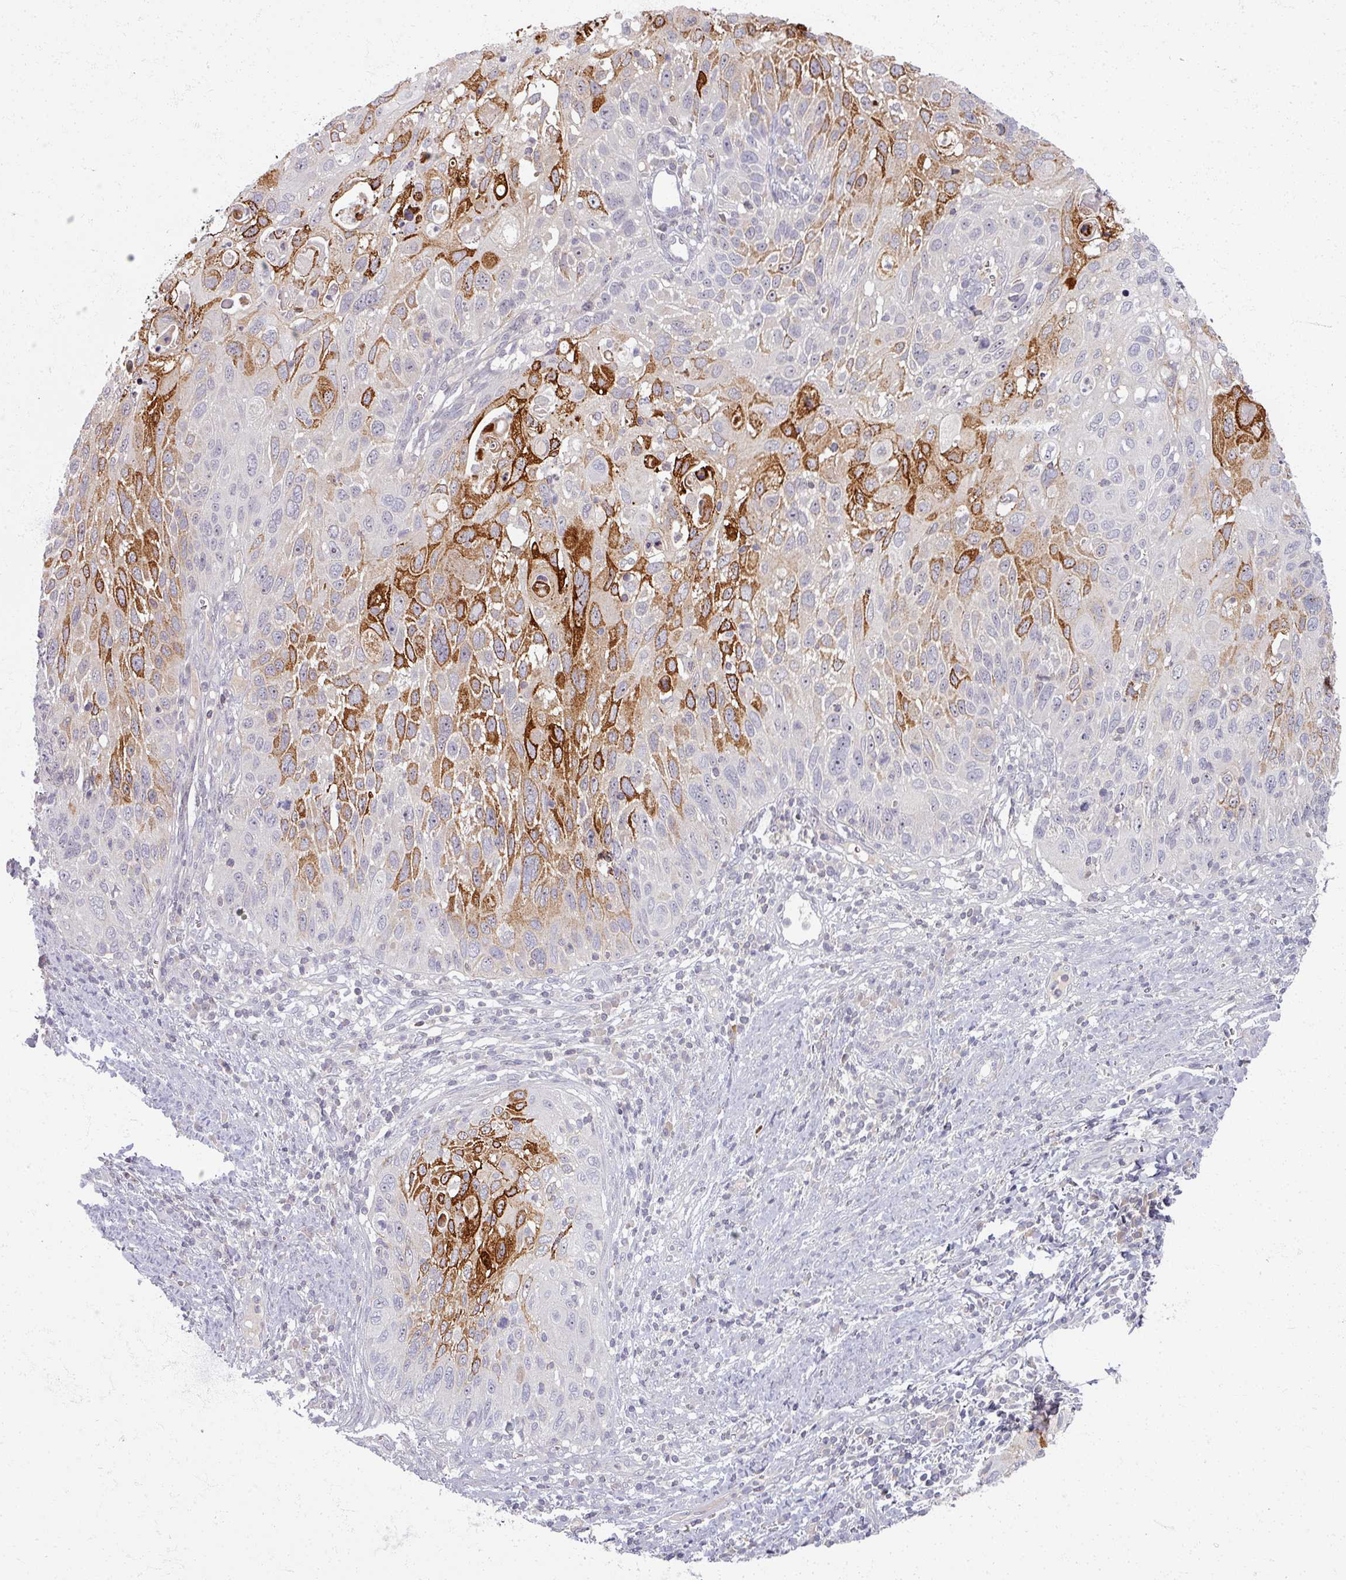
{"staining": {"intensity": "strong", "quantity": "25%-75%", "location": "cytoplasmic/membranous"}, "tissue": "cervical cancer", "cell_type": "Tumor cells", "image_type": "cancer", "snomed": [{"axis": "morphology", "description": "Squamous cell carcinoma, NOS"}, {"axis": "topography", "description": "Cervix"}], "caption": "The image displays a brown stain indicating the presence of a protein in the cytoplasmic/membranous of tumor cells in cervical squamous cell carcinoma.", "gene": "TTLL7", "patient": {"sex": "female", "age": 70}}